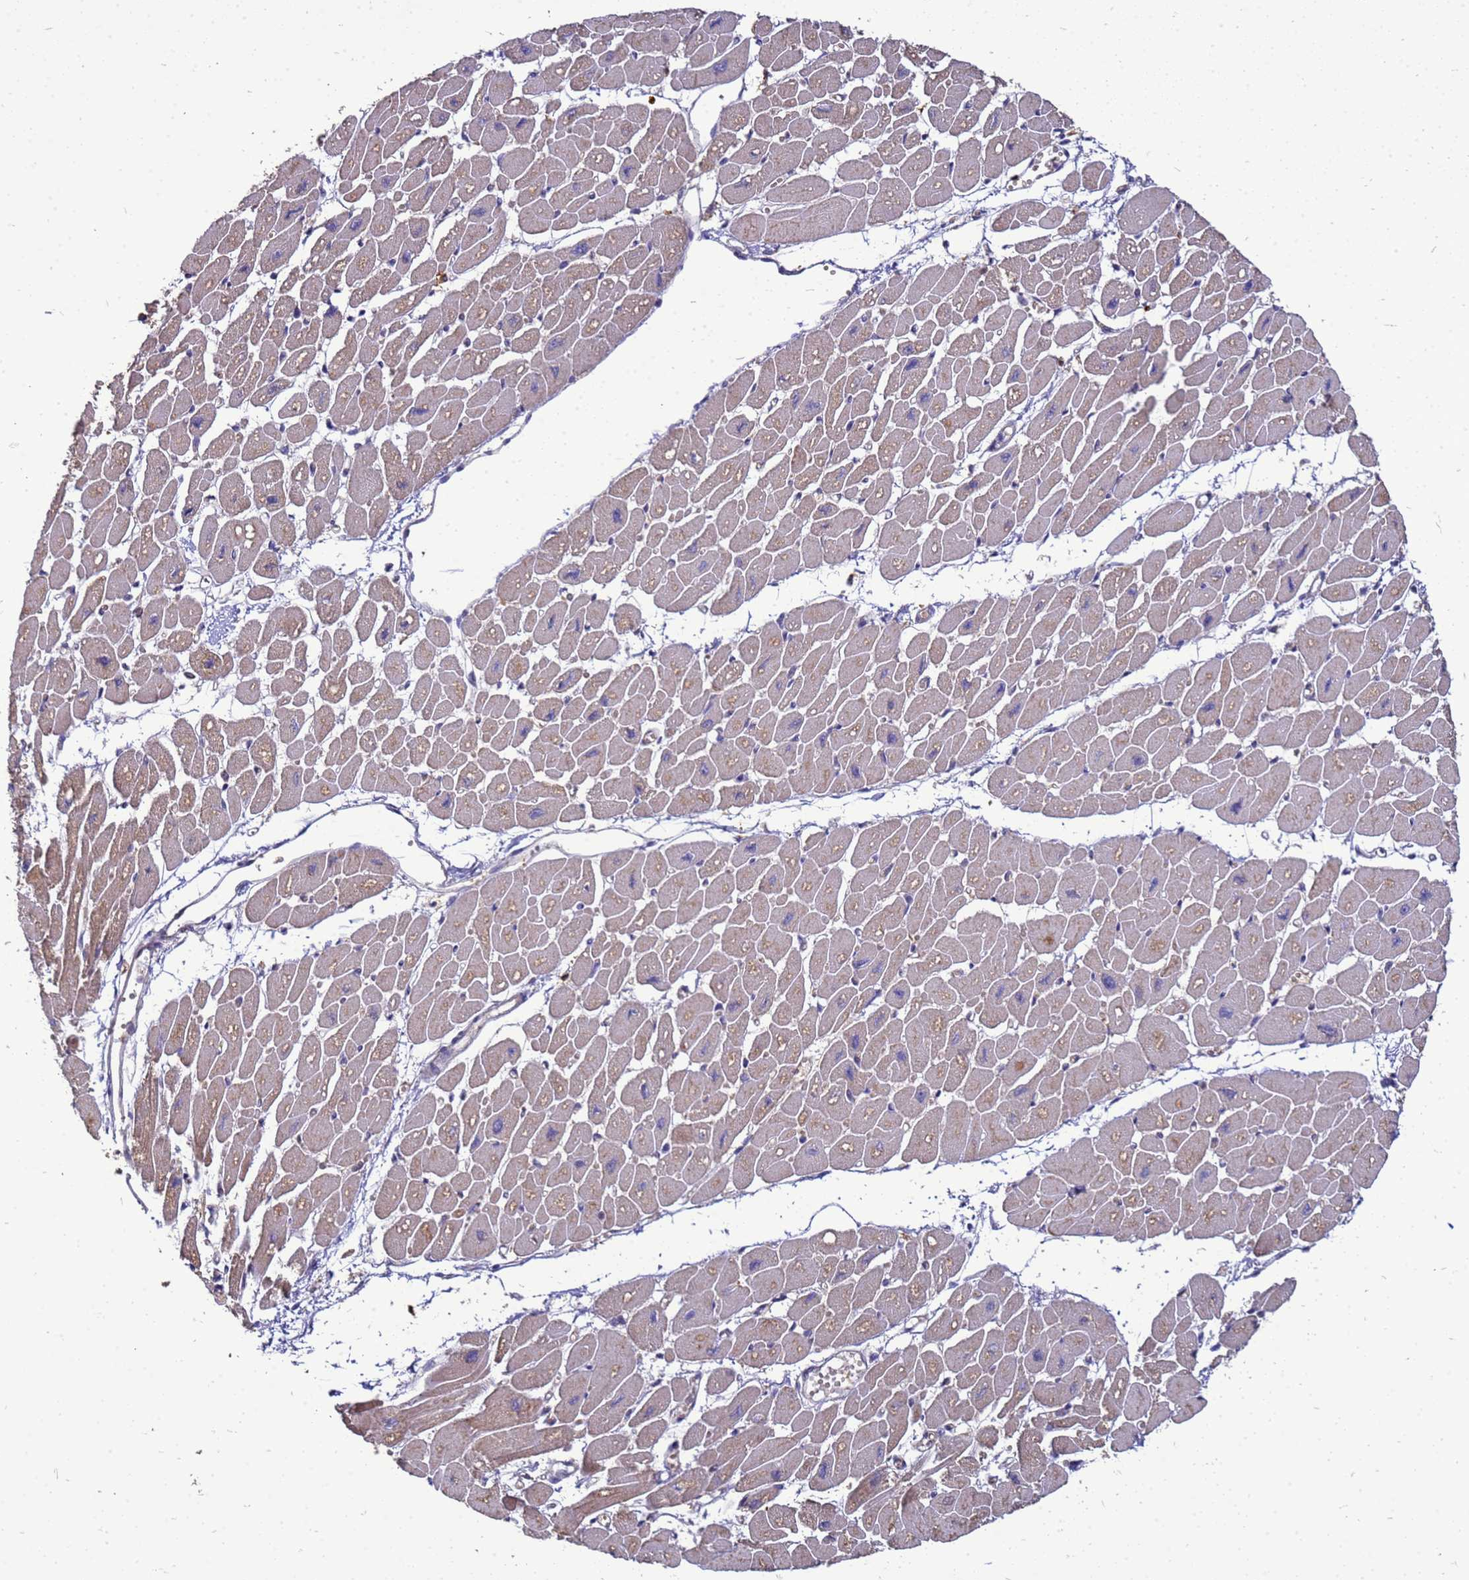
{"staining": {"intensity": "moderate", "quantity": ">75%", "location": "cytoplasmic/membranous"}, "tissue": "heart muscle", "cell_type": "Cardiomyocytes", "image_type": "normal", "snomed": [{"axis": "morphology", "description": "Normal tissue, NOS"}, {"axis": "topography", "description": "Heart"}], "caption": "An immunohistochemistry (IHC) histopathology image of unremarkable tissue is shown. Protein staining in brown labels moderate cytoplasmic/membranous positivity in heart muscle within cardiomyocytes.", "gene": "EIF4EBP3", "patient": {"sex": "female", "age": 54}}